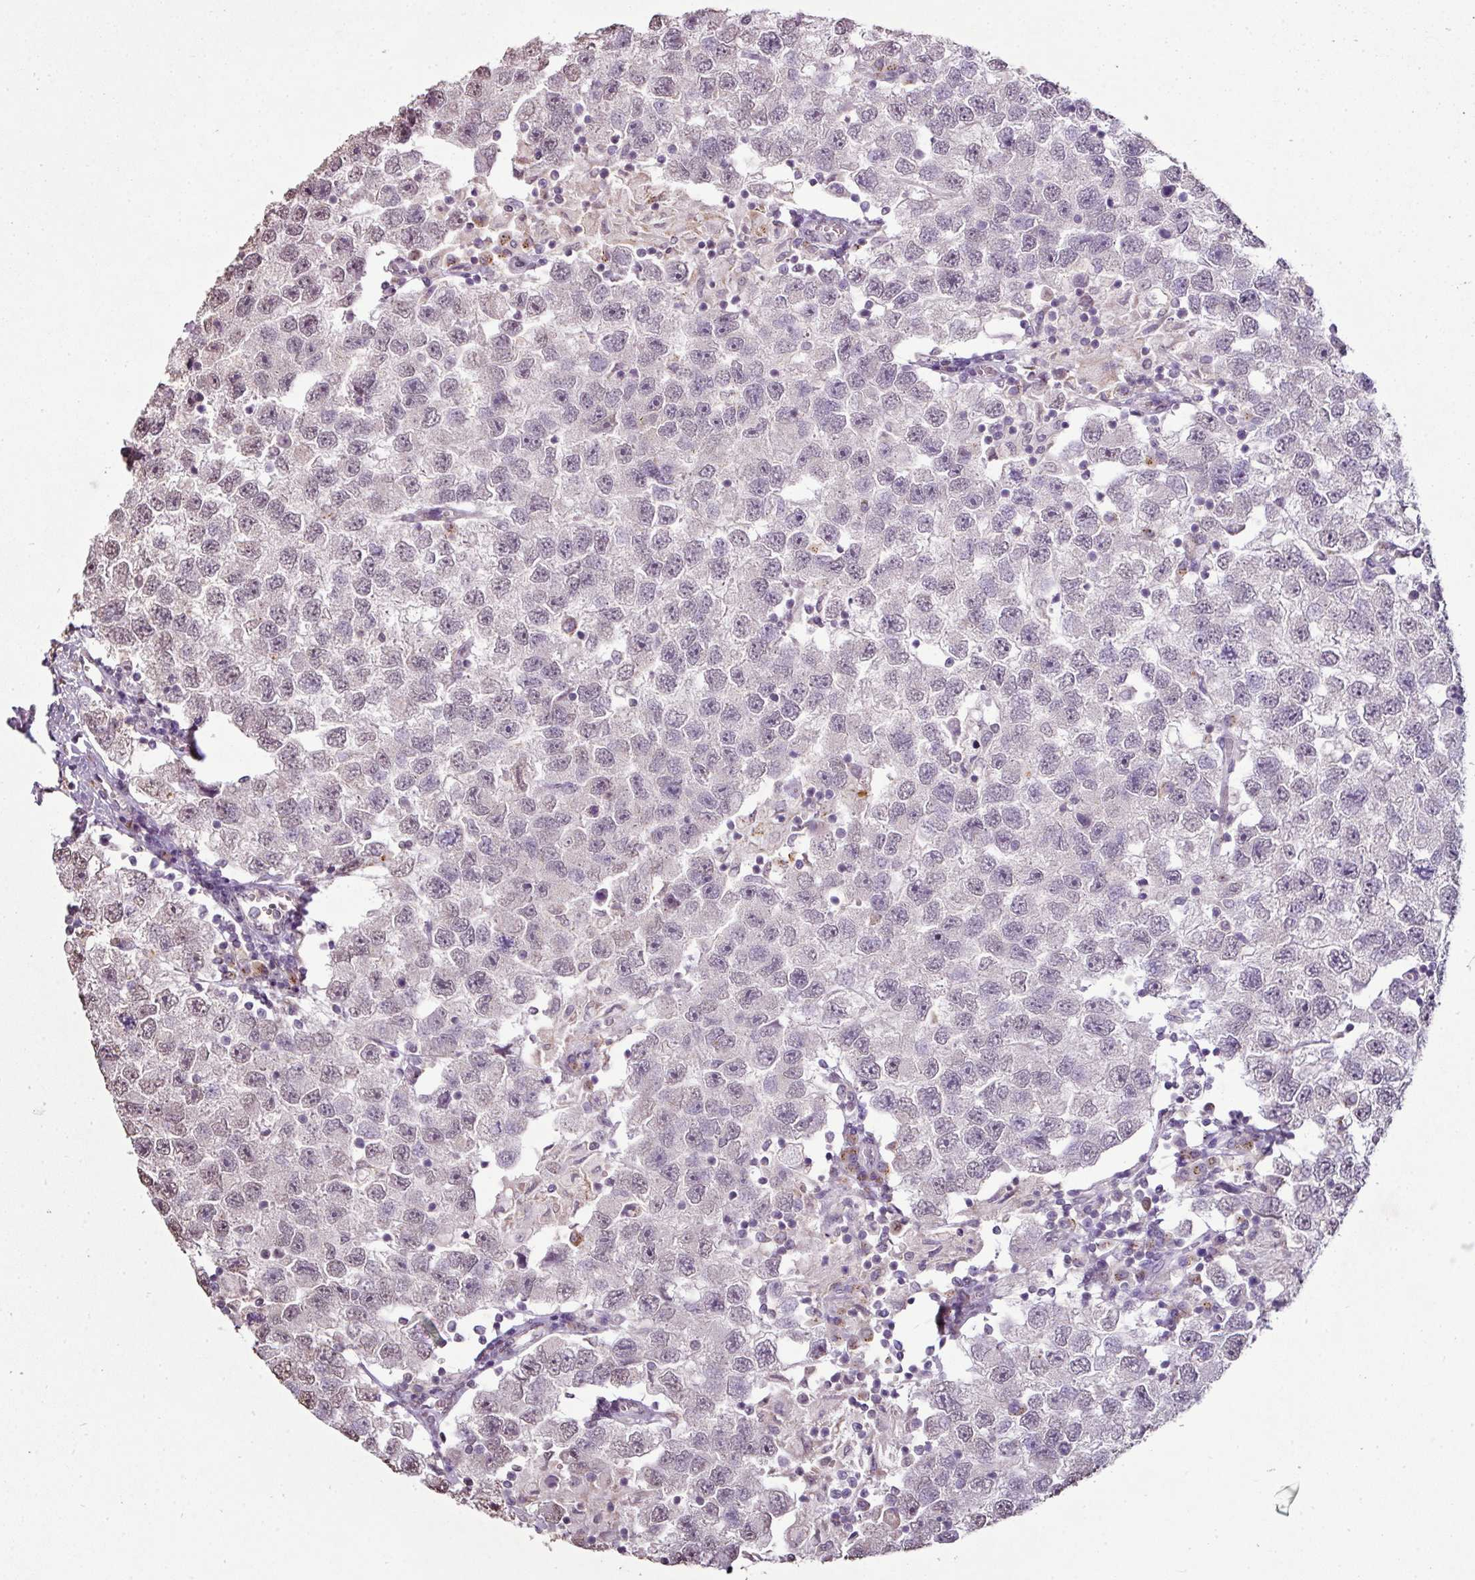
{"staining": {"intensity": "negative", "quantity": "none", "location": "none"}, "tissue": "testis cancer", "cell_type": "Tumor cells", "image_type": "cancer", "snomed": [{"axis": "morphology", "description": "Seminoma, NOS"}, {"axis": "topography", "description": "Testis"}], "caption": "IHC image of seminoma (testis) stained for a protein (brown), which exhibits no expression in tumor cells.", "gene": "JPH2", "patient": {"sex": "male", "age": 26}}